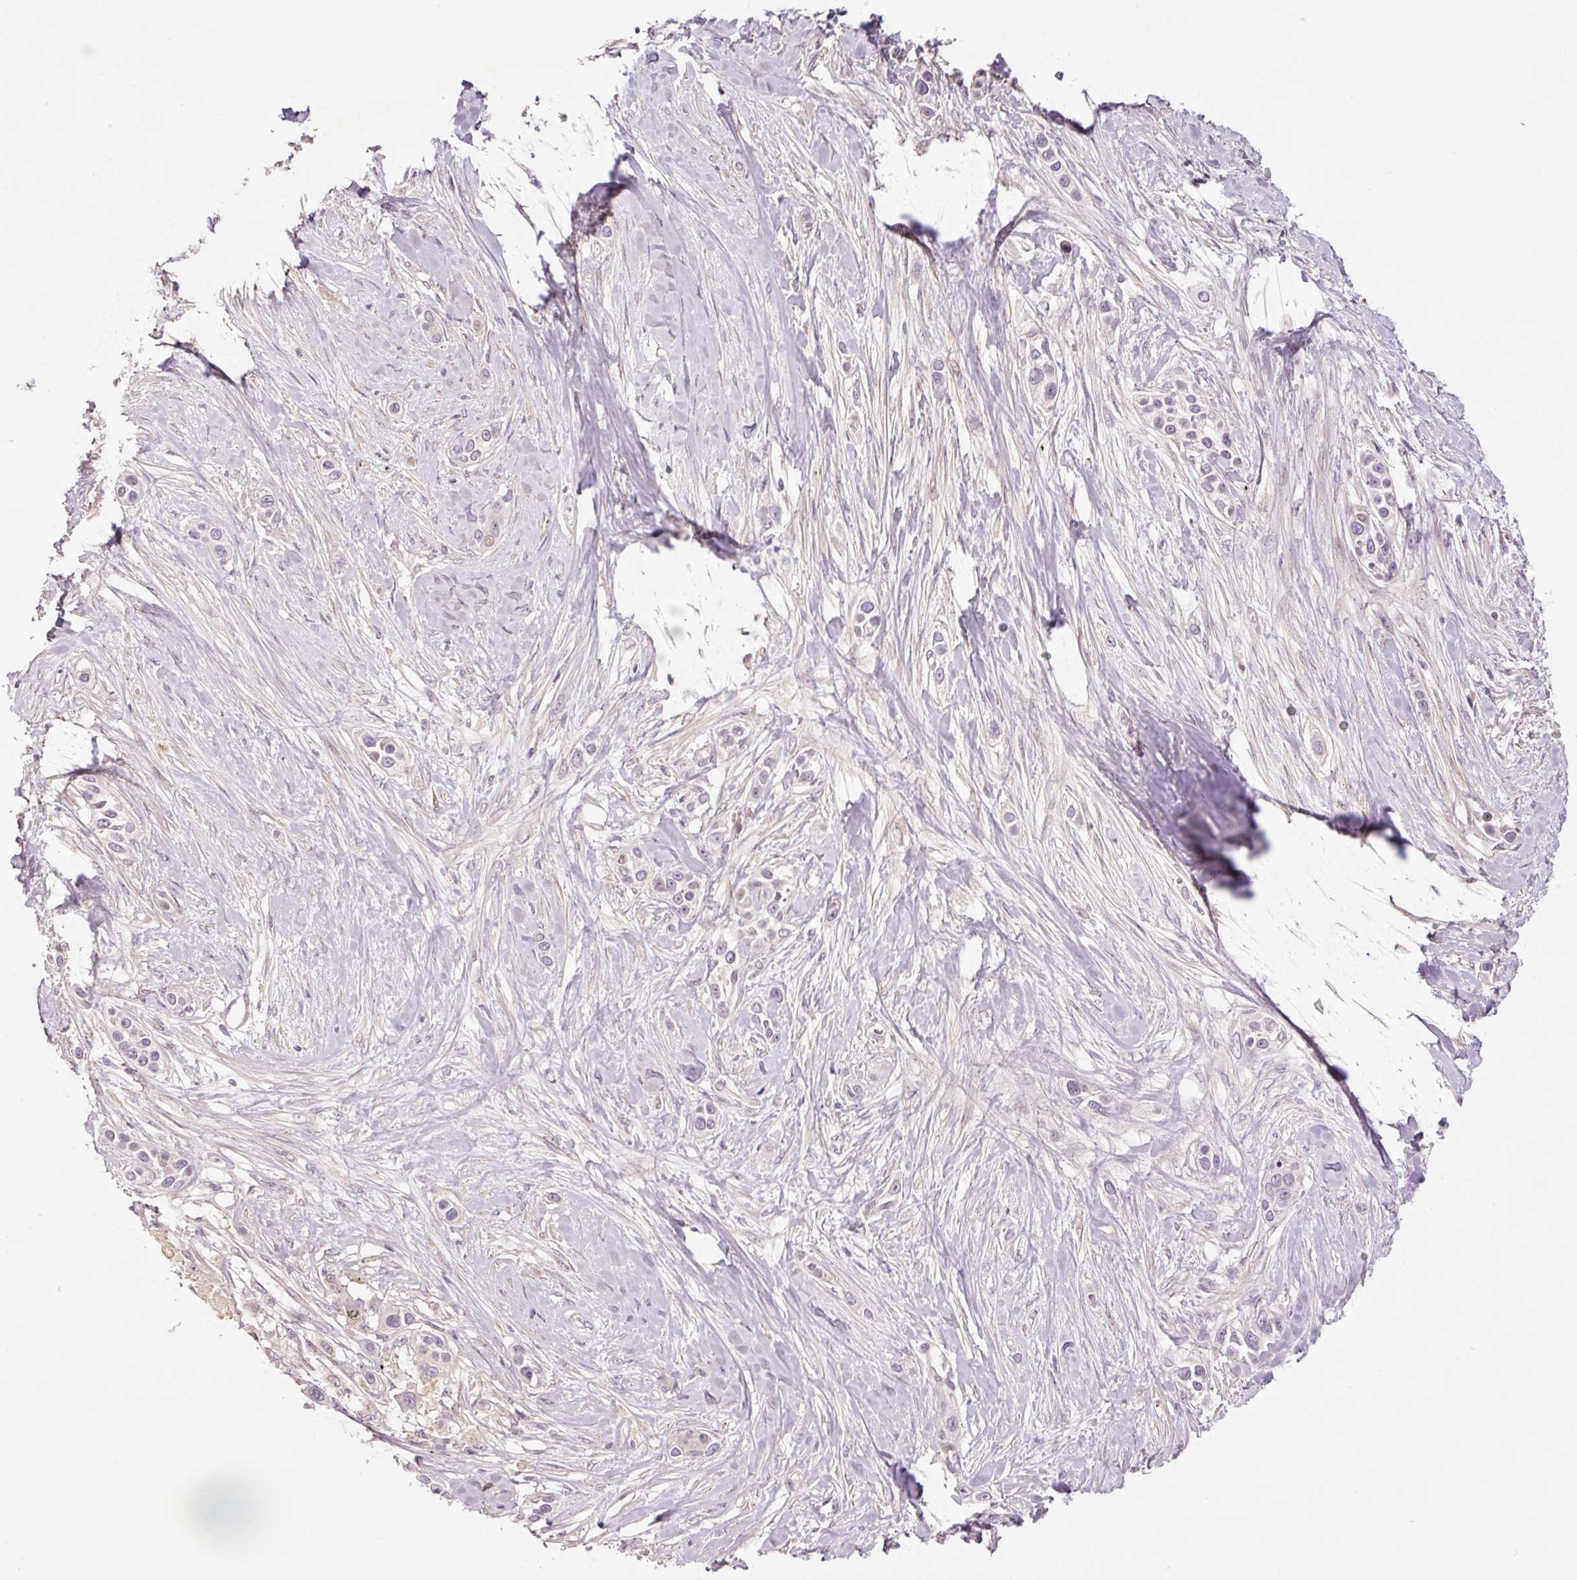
{"staining": {"intensity": "negative", "quantity": "none", "location": "none"}, "tissue": "skin cancer", "cell_type": "Tumor cells", "image_type": "cancer", "snomed": [{"axis": "morphology", "description": "Squamous cell carcinoma, NOS"}, {"axis": "topography", "description": "Skin"}], "caption": "Micrograph shows no significant protein staining in tumor cells of skin cancer (squamous cell carcinoma).", "gene": "SLC29A3", "patient": {"sex": "female", "age": 69}}